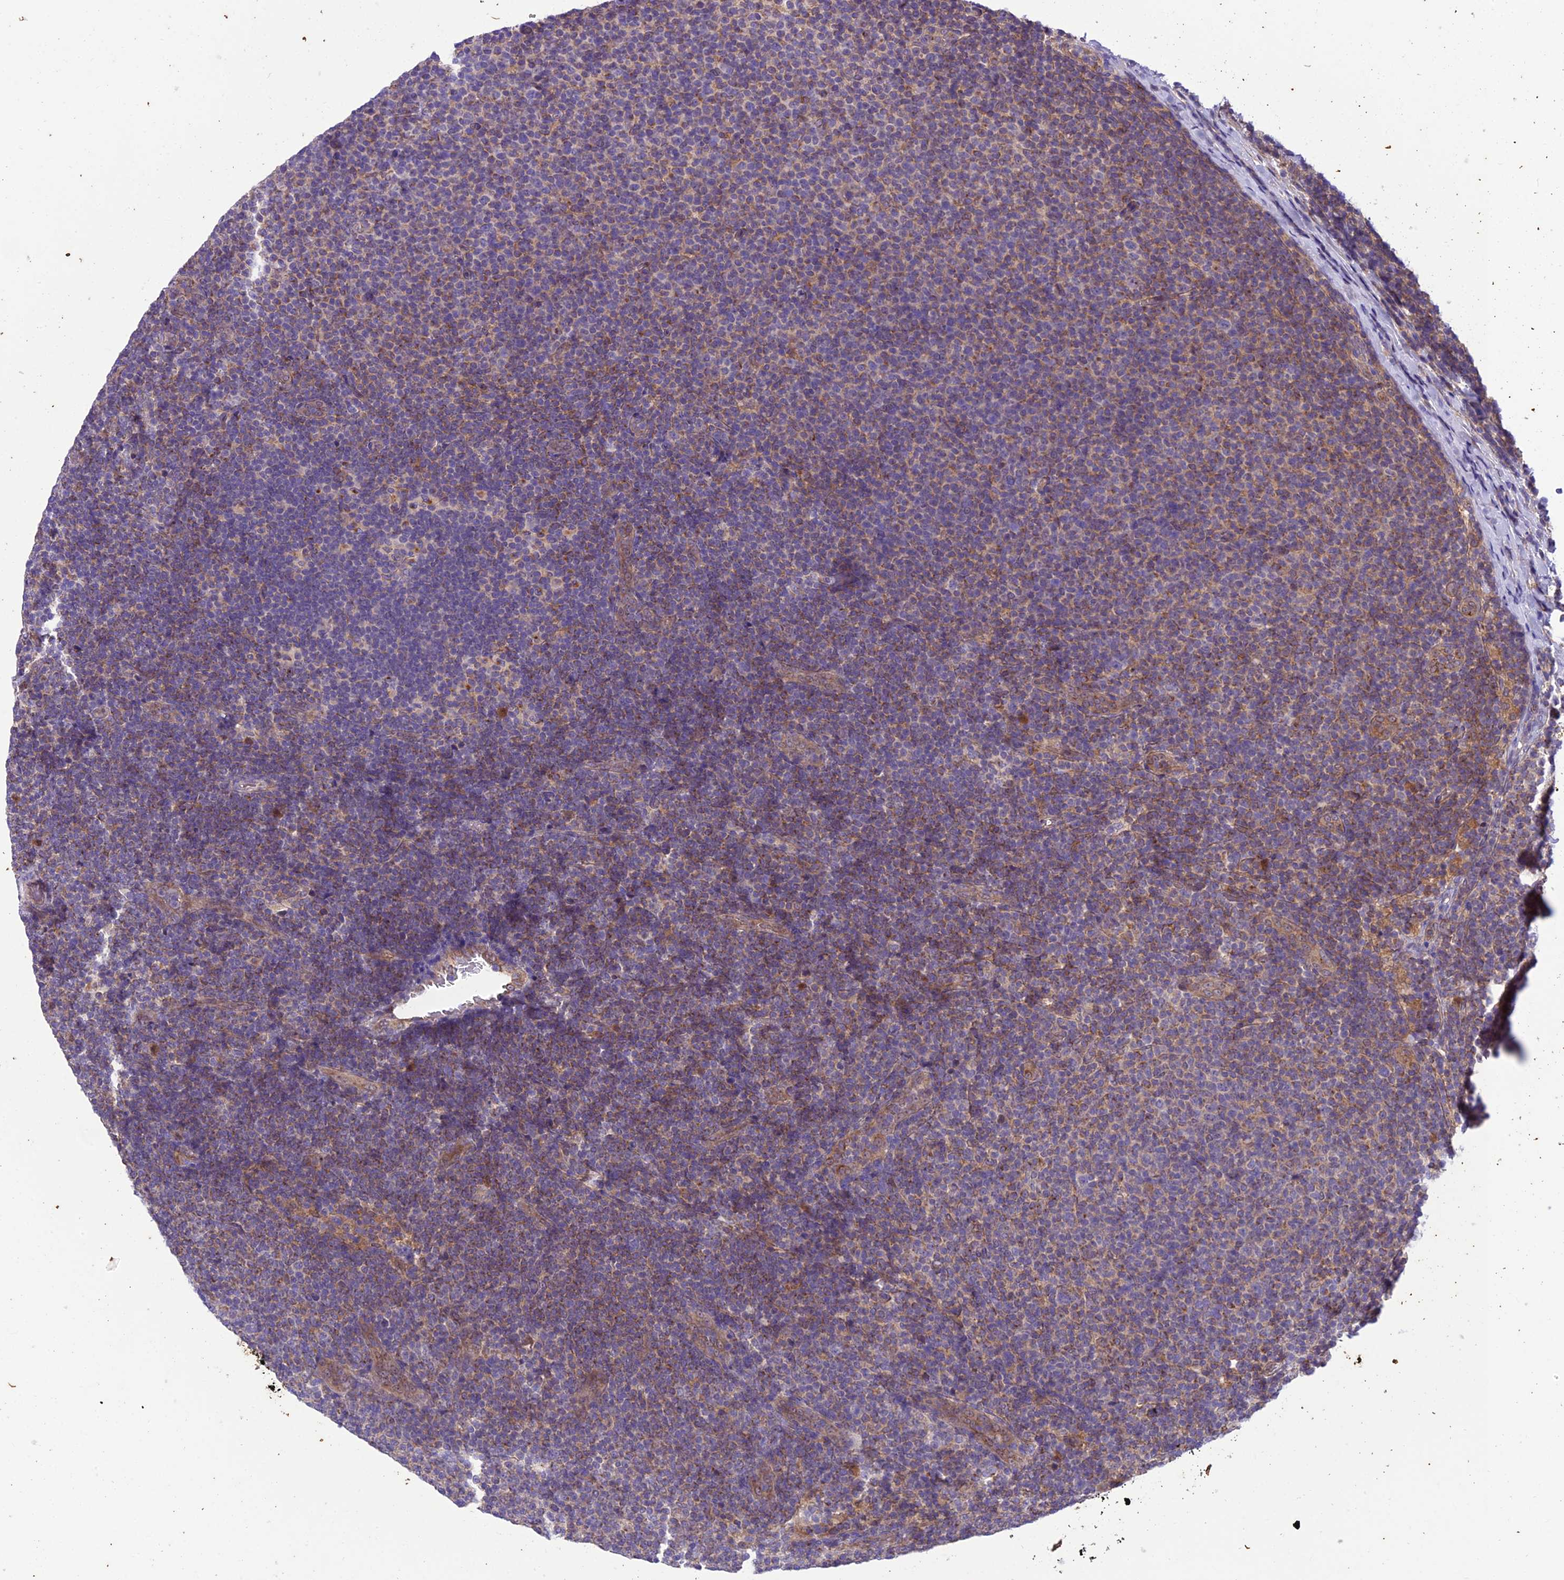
{"staining": {"intensity": "weak", "quantity": "<25%", "location": "cytoplasmic/membranous"}, "tissue": "lymphoma", "cell_type": "Tumor cells", "image_type": "cancer", "snomed": [{"axis": "morphology", "description": "Malignant lymphoma, non-Hodgkin's type, Low grade"}, {"axis": "topography", "description": "Lymph node"}], "caption": "Human low-grade malignant lymphoma, non-Hodgkin's type stained for a protein using IHC displays no expression in tumor cells.", "gene": "BORCS6", "patient": {"sex": "male", "age": 66}}